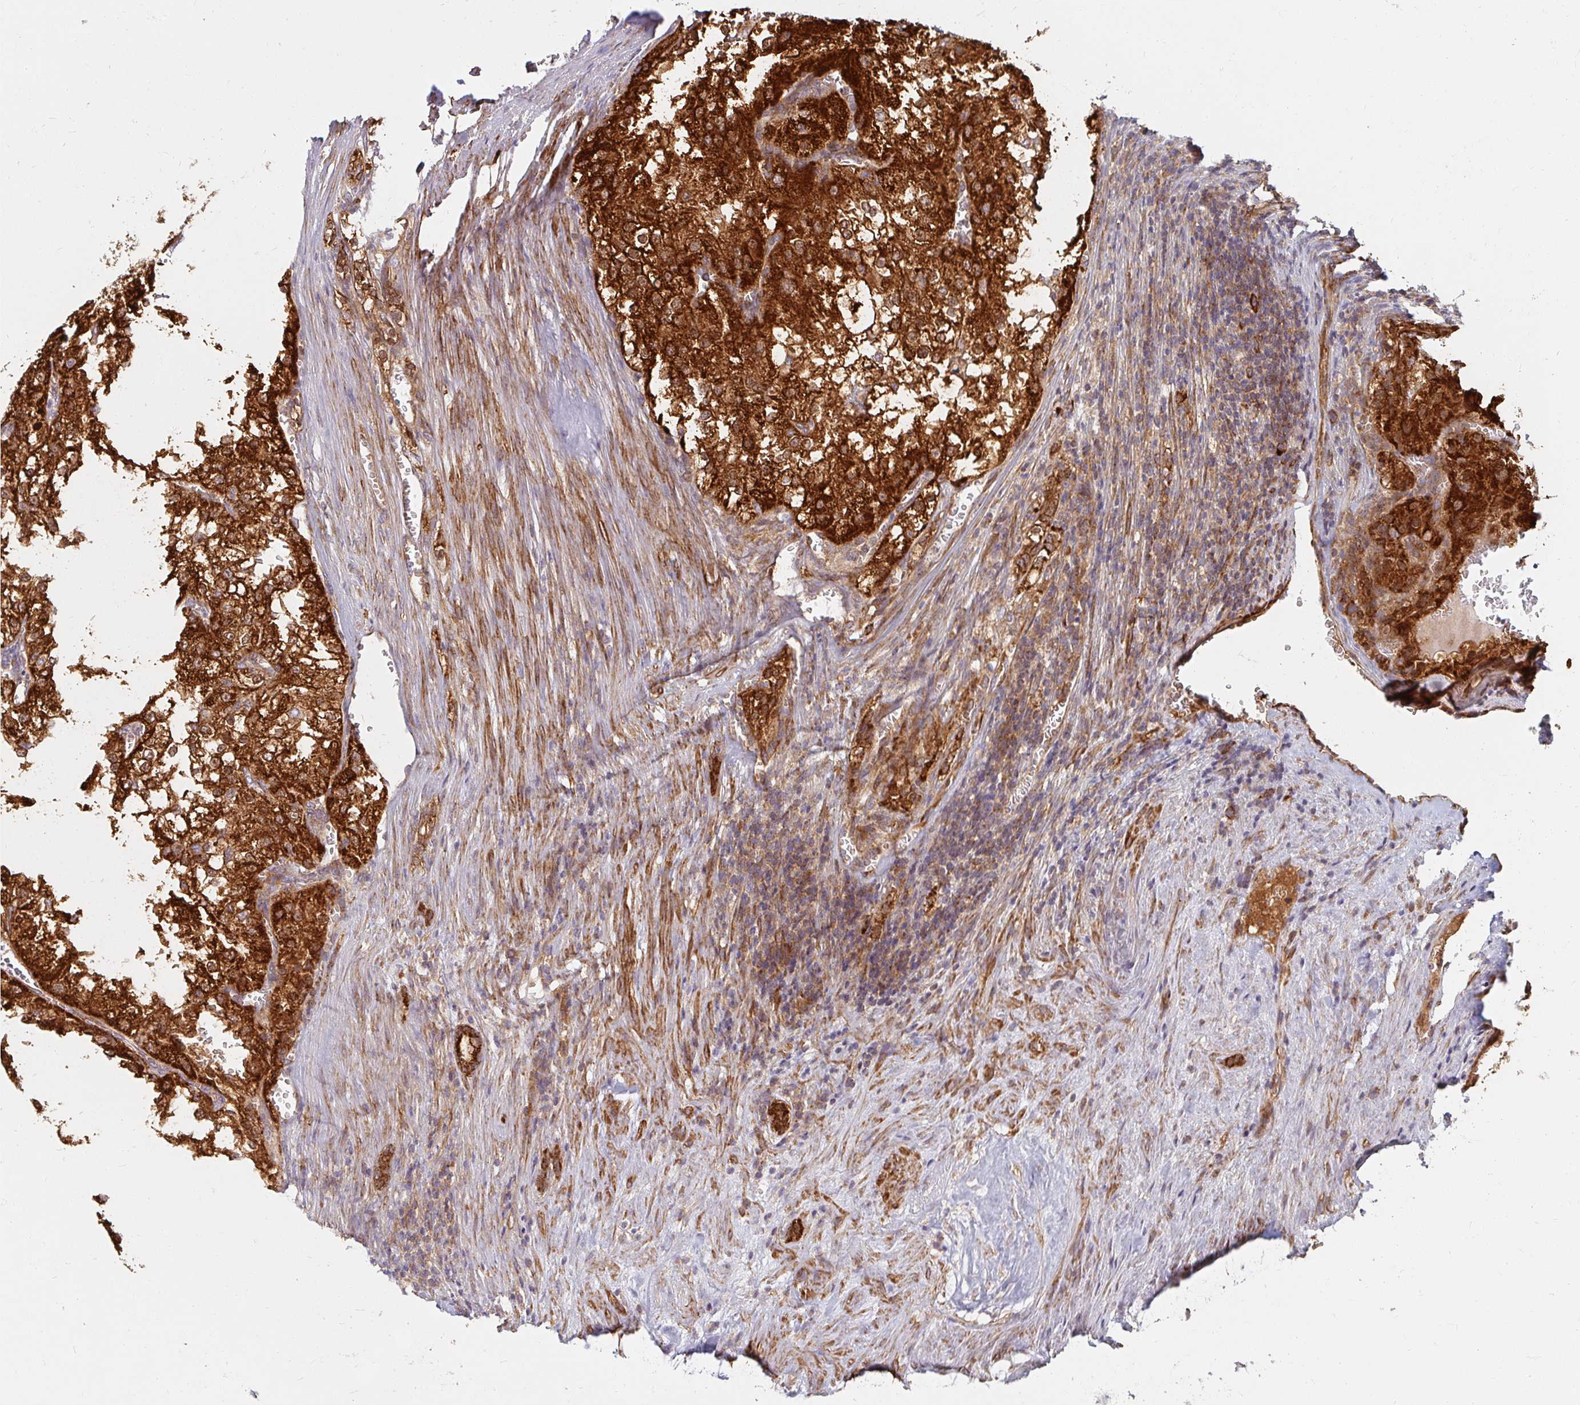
{"staining": {"intensity": "strong", "quantity": ">75%", "location": "cytoplasmic/membranous"}, "tissue": "renal cancer", "cell_type": "Tumor cells", "image_type": "cancer", "snomed": [{"axis": "morphology", "description": "Adenocarcinoma, NOS"}, {"axis": "topography", "description": "Kidney"}], "caption": "Immunohistochemical staining of human renal cancer shows high levels of strong cytoplasmic/membranous expression in about >75% of tumor cells. (DAB = brown stain, brightfield microscopy at high magnification).", "gene": "BTF3", "patient": {"sex": "female", "age": 74}}